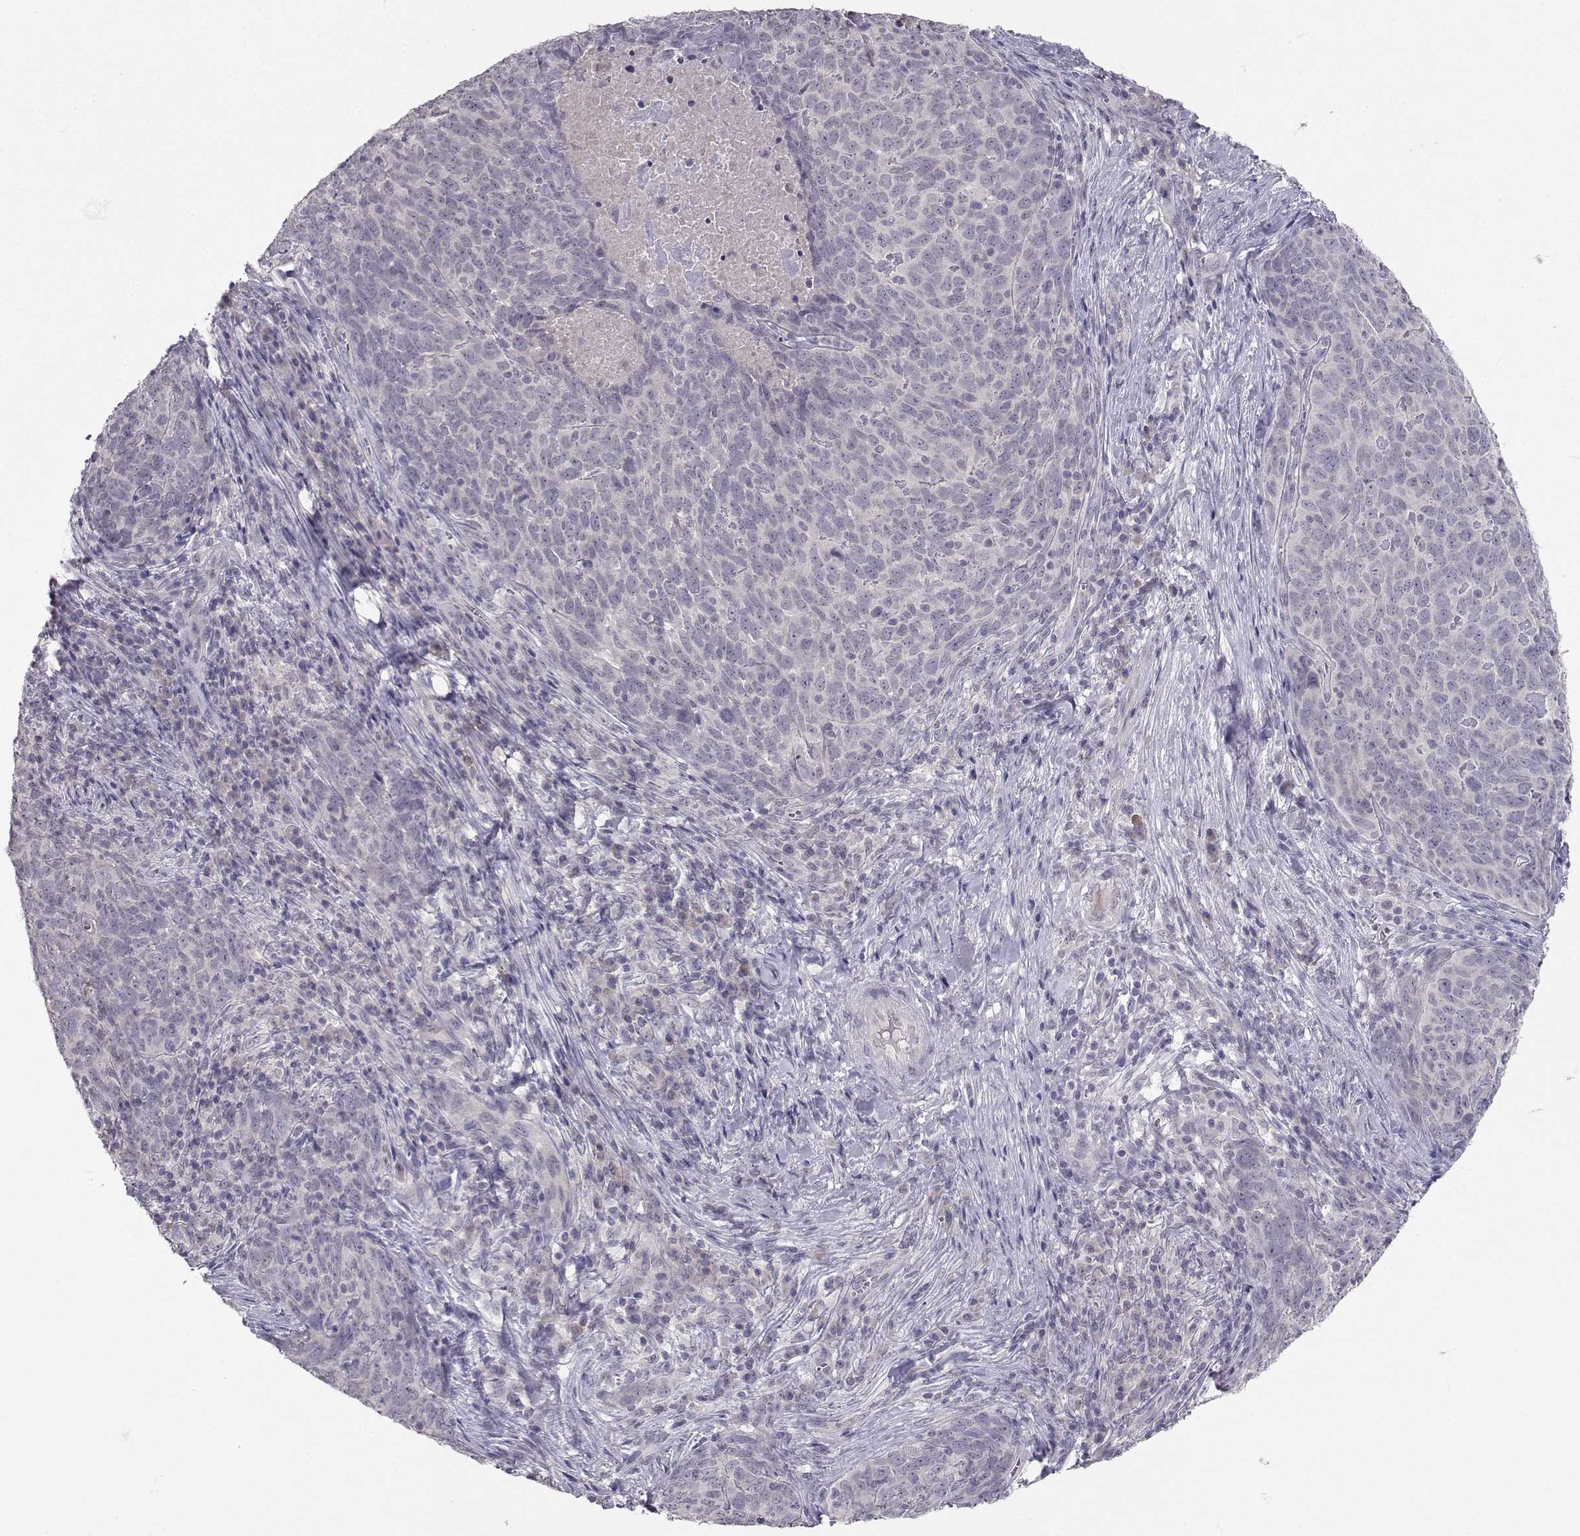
{"staining": {"intensity": "negative", "quantity": "none", "location": "none"}, "tissue": "skin cancer", "cell_type": "Tumor cells", "image_type": "cancer", "snomed": [{"axis": "morphology", "description": "Squamous cell carcinoma, NOS"}, {"axis": "topography", "description": "Skin"}, {"axis": "topography", "description": "Anal"}], "caption": "The micrograph displays no significant positivity in tumor cells of skin squamous cell carcinoma.", "gene": "SLC6A3", "patient": {"sex": "female", "age": 51}}